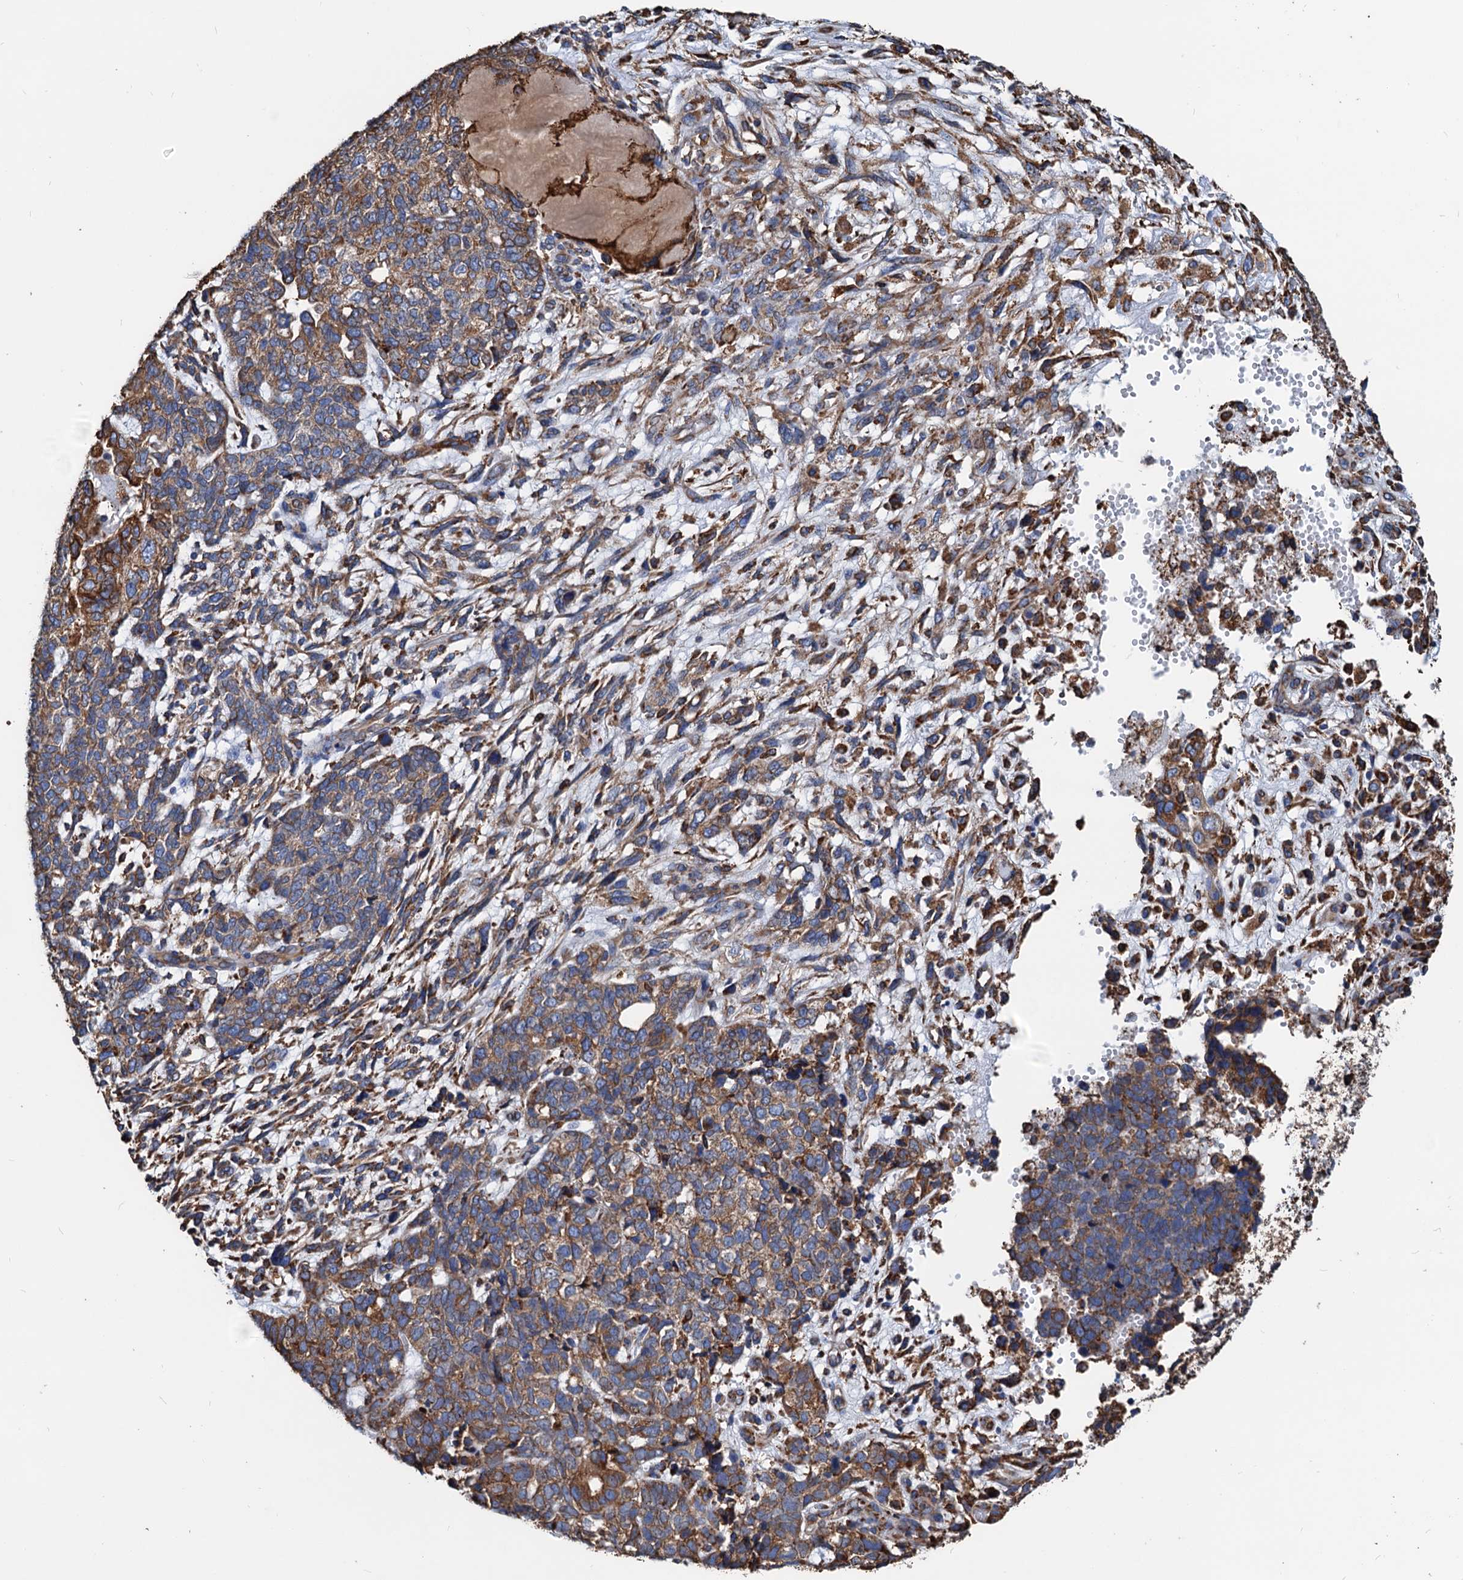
{"staining": {"intensity": "moderate", "quantity": ">75%", "location": "cytoplasmic/membranous"}, "tissue": "cervical cancer", "cell_type": "Tumor cells", "image_type": "cancer", "snomed": [{"axis": "morphology", "description": "Squamous cell carcinoma, NOS"}, {"axis": "topography", "description": "Cervix"}], "caption": "This micrograph reveals squamous cell carcinoma (cervical) stained with immunohistochemistry (IHC) to label a protein in brown. The cytoplasmic/membranous of tumor cells show moderate positivity for the protein. Nuclei are counter-stained blue.", "gene": "HSPA5", "patient": {"sex": "female", "age": 63}}